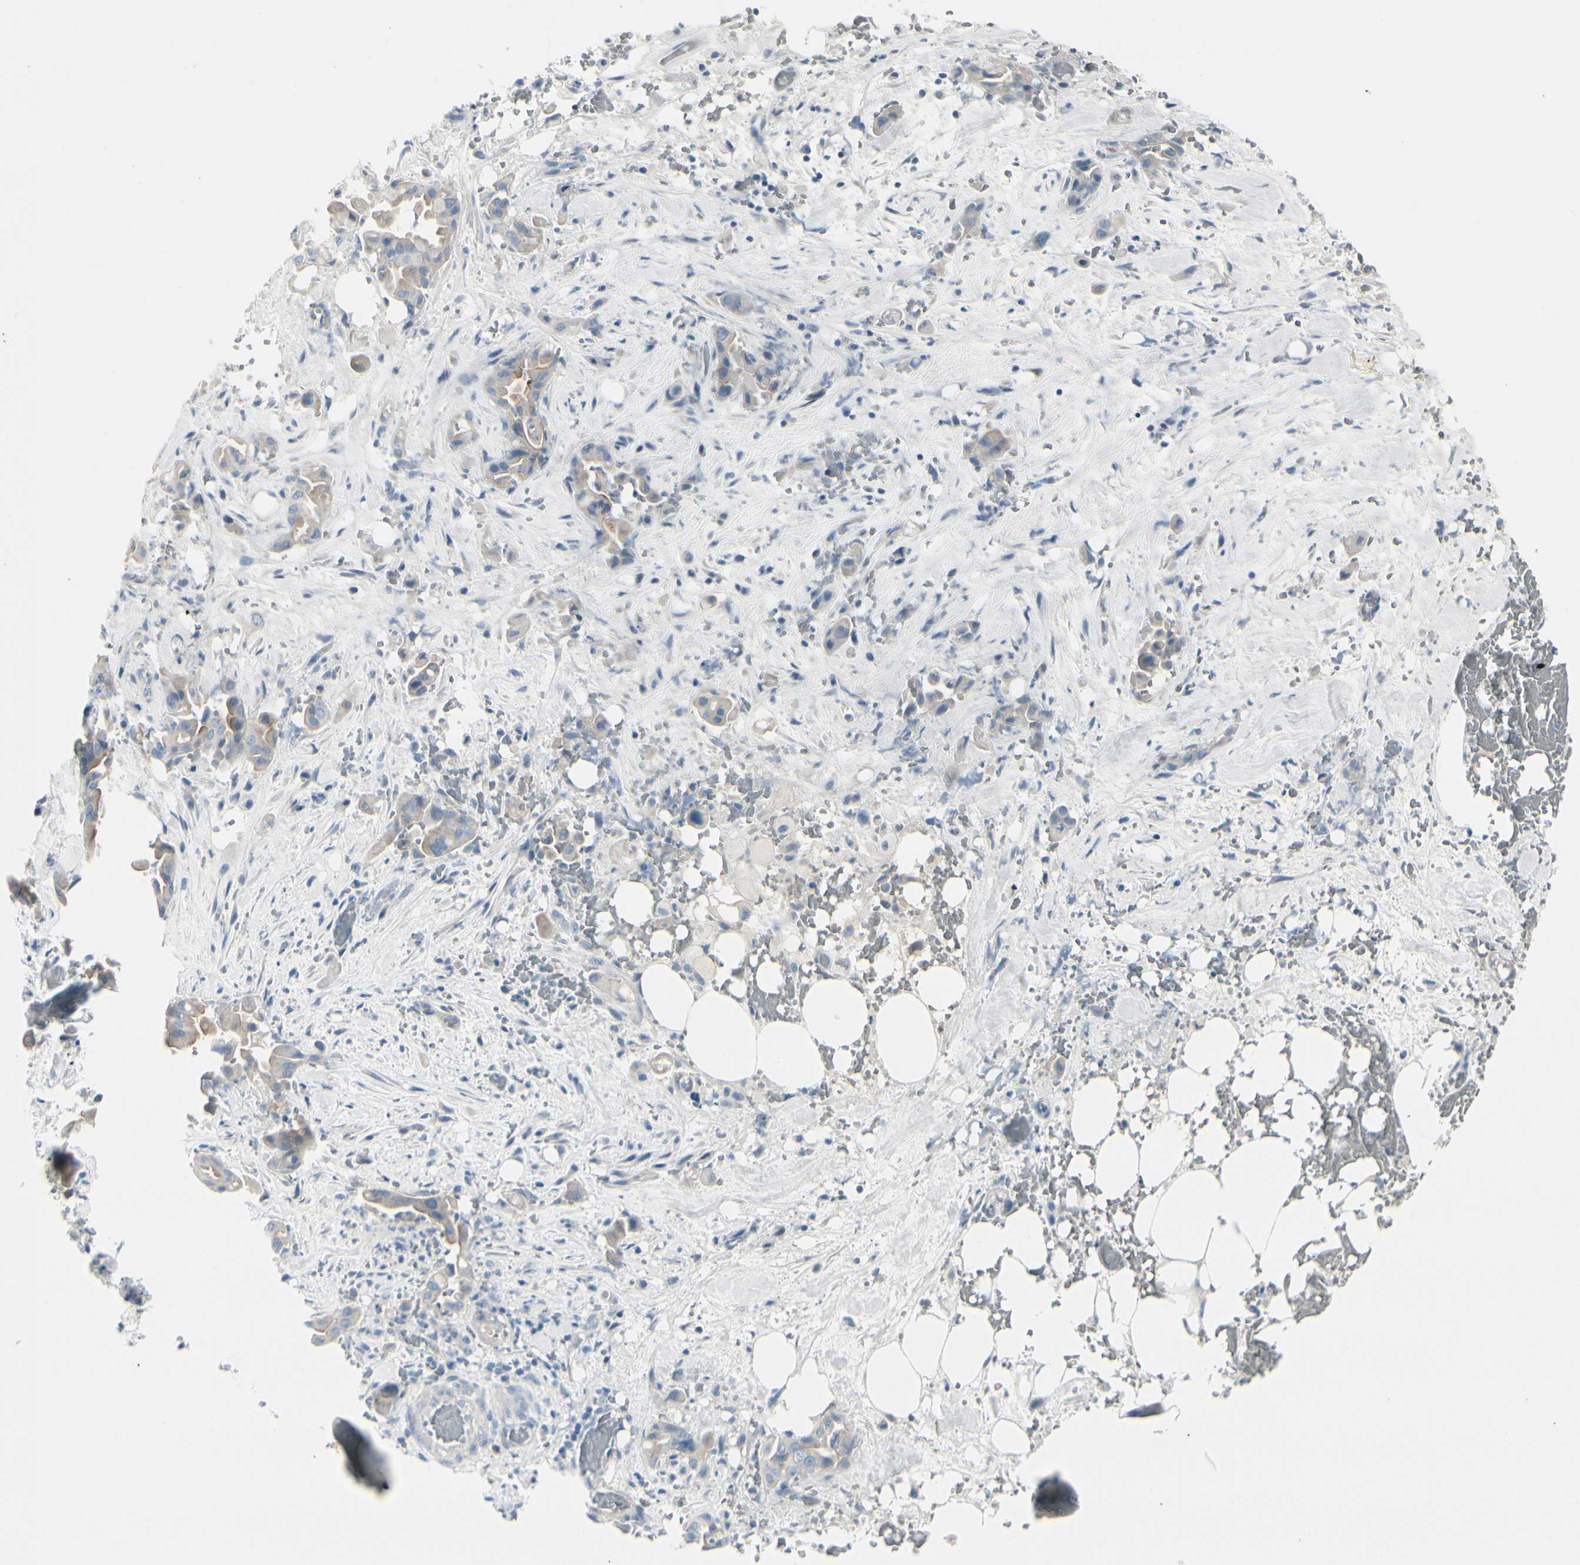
{"staining": {"intensity": "moderate", "quantity": "25%-75%", "location": "cytoplasmic/membranous"}, "tissue": "liver cancer", "cell_type": "Tumor cells", "image_type": "cancer", "snomed": [{"axis": "morphology", "description": "Cholangiocarcinoma"}, {"axis": "topography", "description": "Liver"}], "caption": "DAB (3,3'-diaminobenzidine) immunohistochemical staining of human cholangiocarcinoma (liver) exhibits moderate cytoplasmic/membranous protein expression in about 25%-75% of tumor cells.", "gene": "CDHR5", "patient": {"sex": "female", "age": 68}}